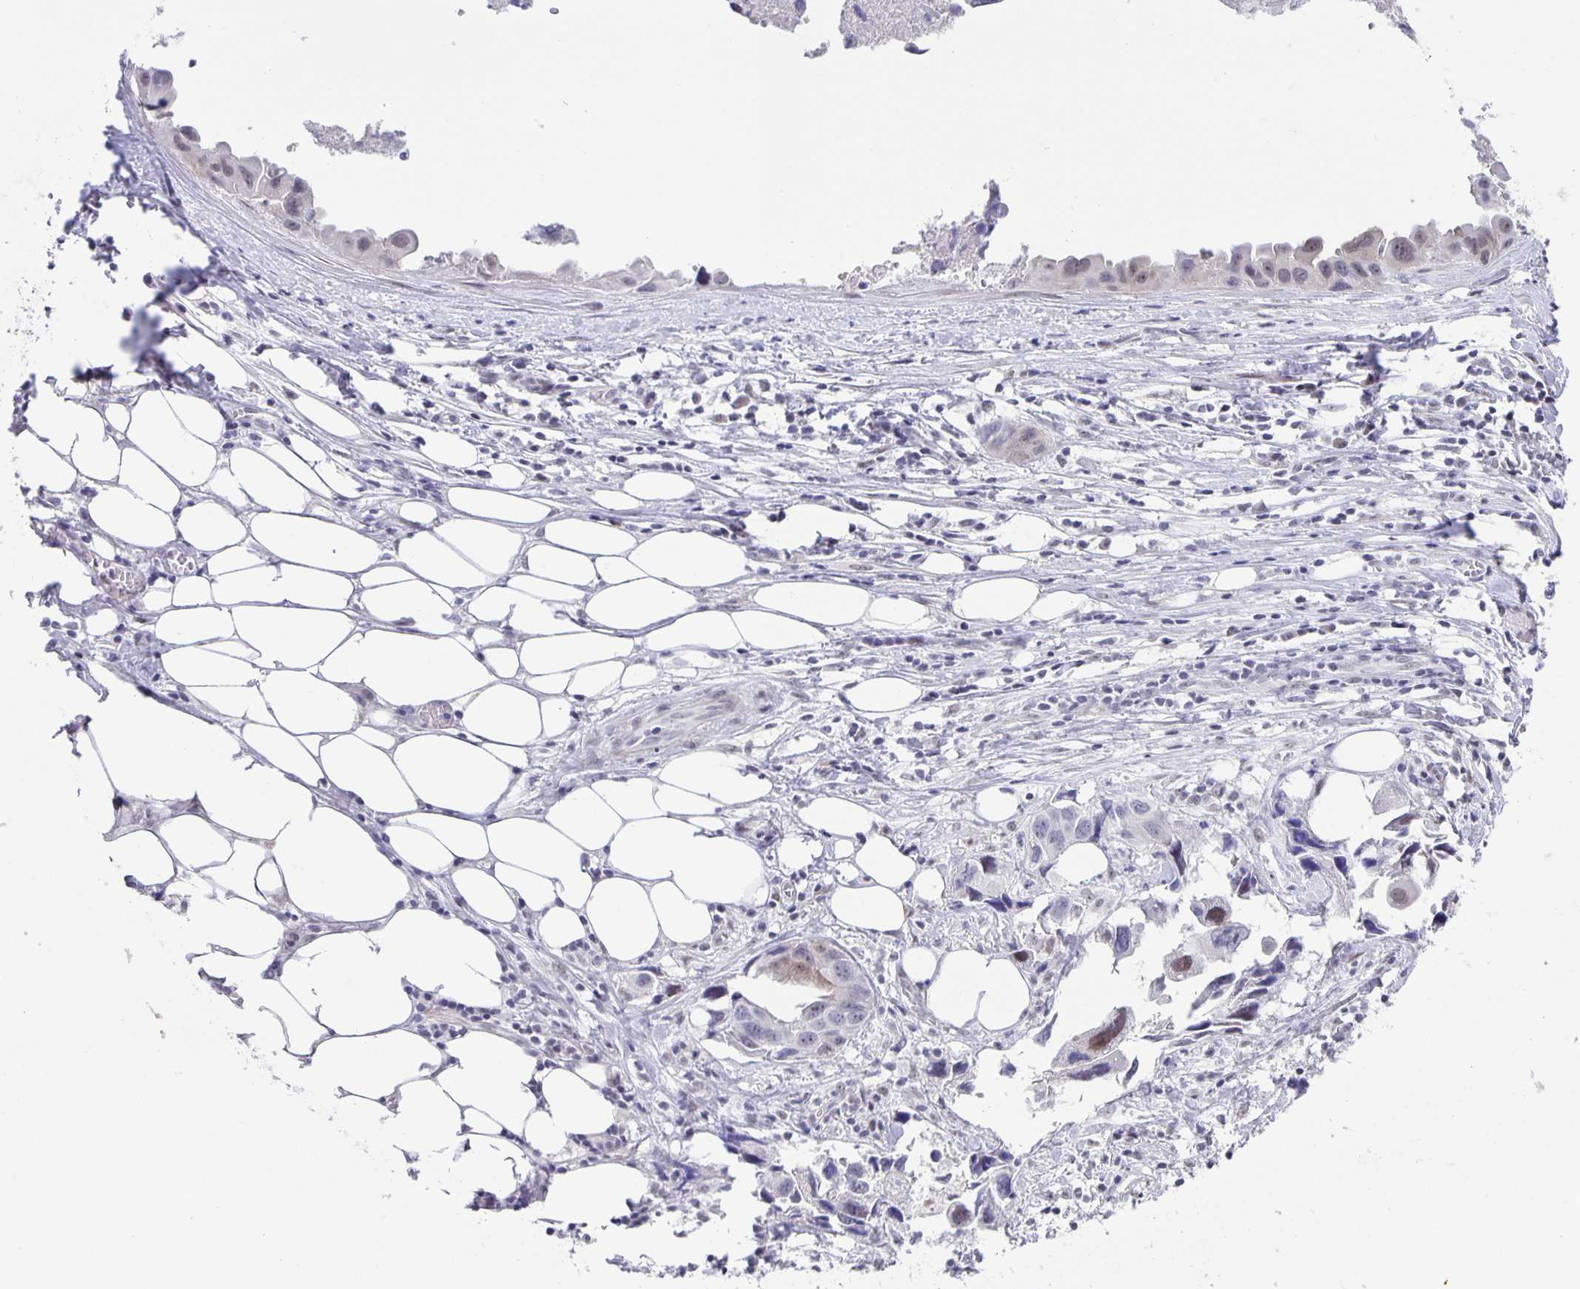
{"staining": {"intensity": "weak", "quantity": "<25%", "location": "nuclear"}, "tissue": "lung cancer", "cell_type": "Tumor cells", "image_type": "cancer", "snomed": [{"axis": "morphology", "description": "Adenocarcinoma, NOS"}, {"axis": "topography", "description": "Lymph node"}, {"axis": "topography", "description": "Lung"}], "caption": "This is a photomicrograph of IHC staining of lung cancer, which shows no expression in tumor cells.", "gene": "PHRF1", "patient": {"sex": "male", "age": 64}}